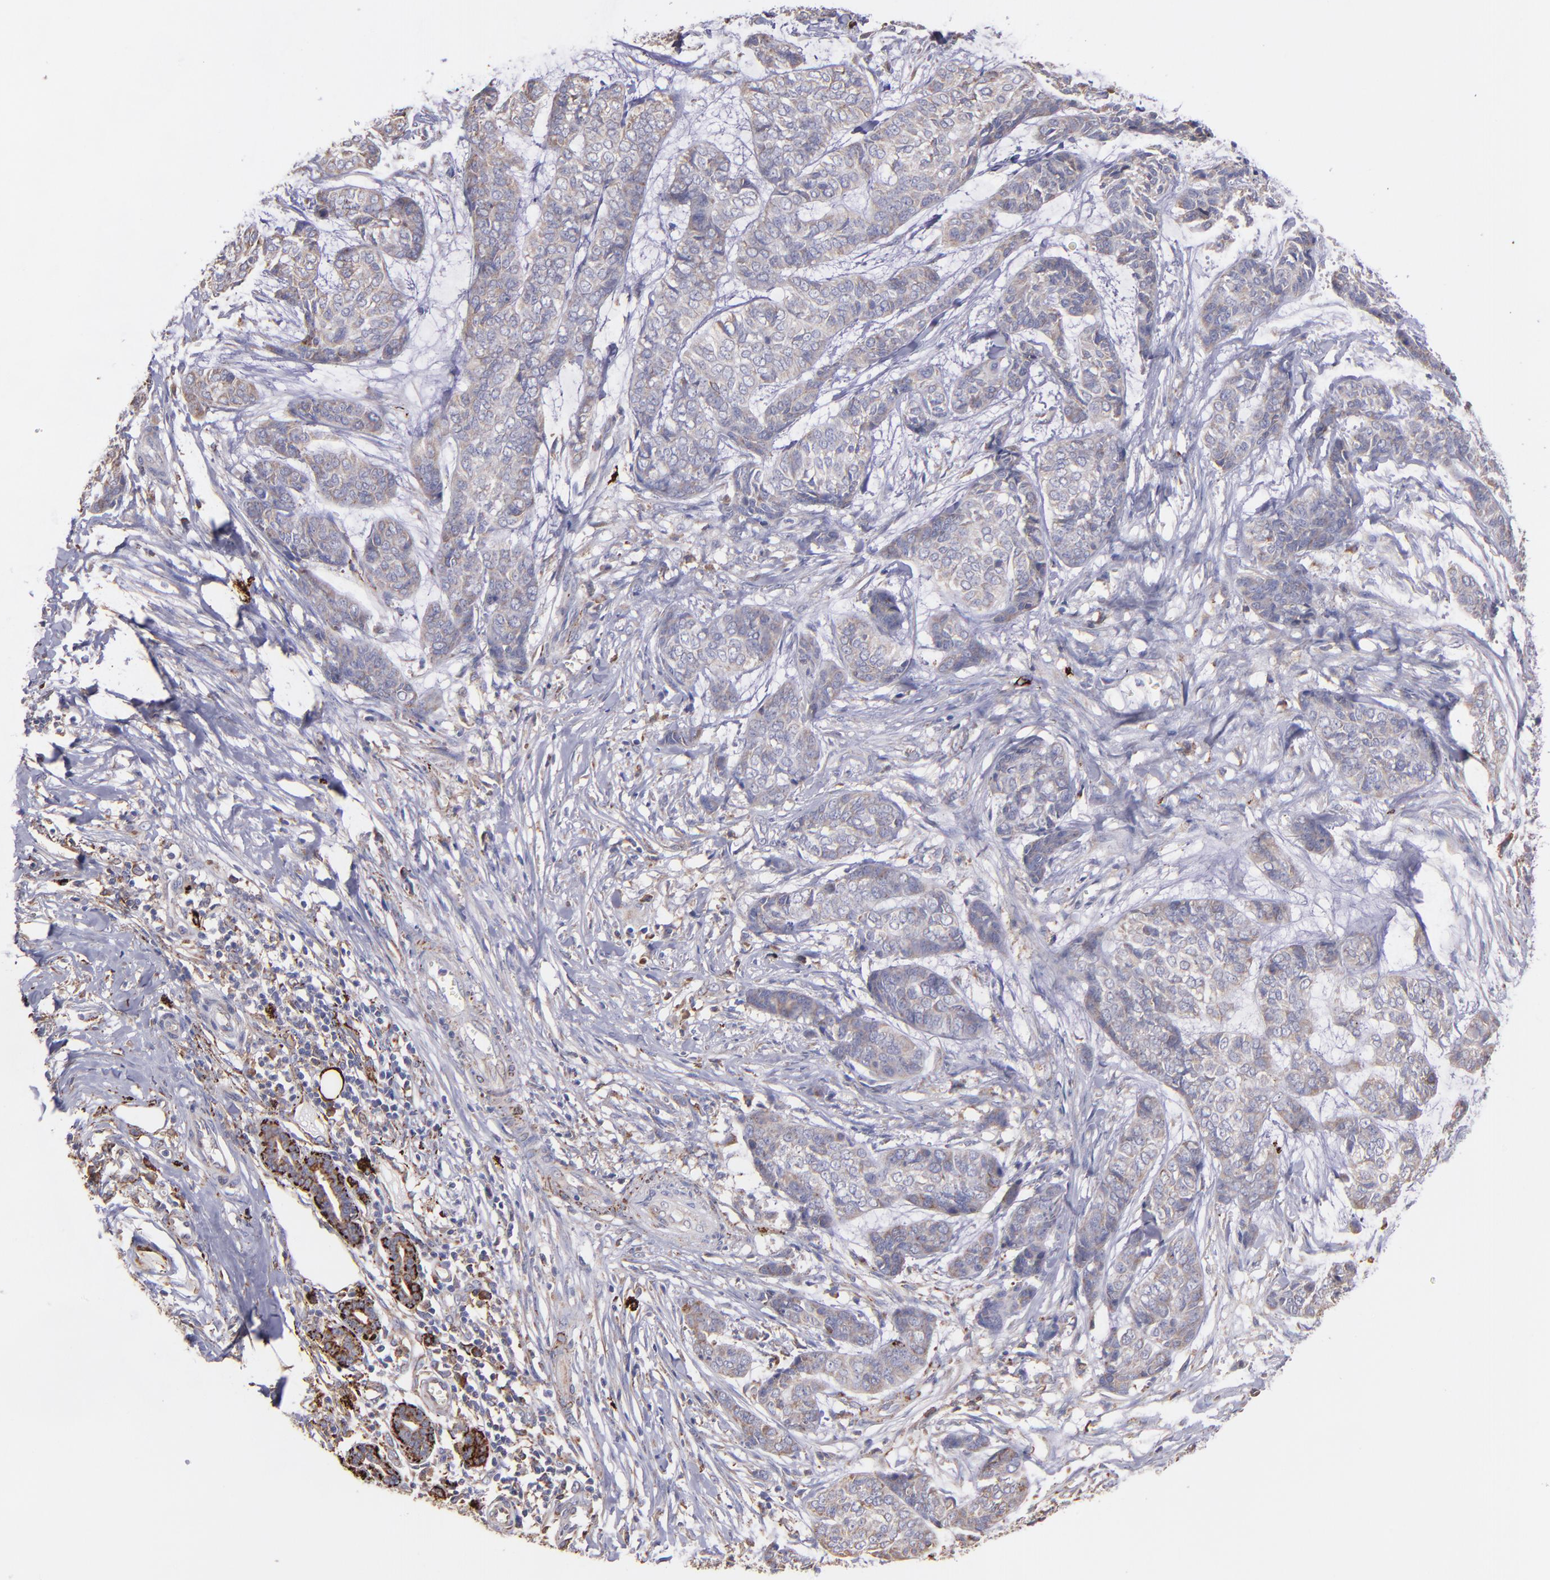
{"staining": {"intensity": "weak", "quantity": ">75%", "location": "cytoplasmic/membranous"}, "tissue": "skin cancer", "cell_type": "Tumor cells", "image_type": "cancer", "snomed": [{"axis": "morphology", "description": "Basal cell carcinoma"}, {"axis": "topography", "description": "Skin"}], "caption": "Approximately >75% of tumor cells in human skin basal cell carcinoma show weak cytoplasmic/membranous protein positivity as visualized by brown immunohistochemical staining.", "gene": "MAOB", "patient": {"sex": "female", "age": 64}}